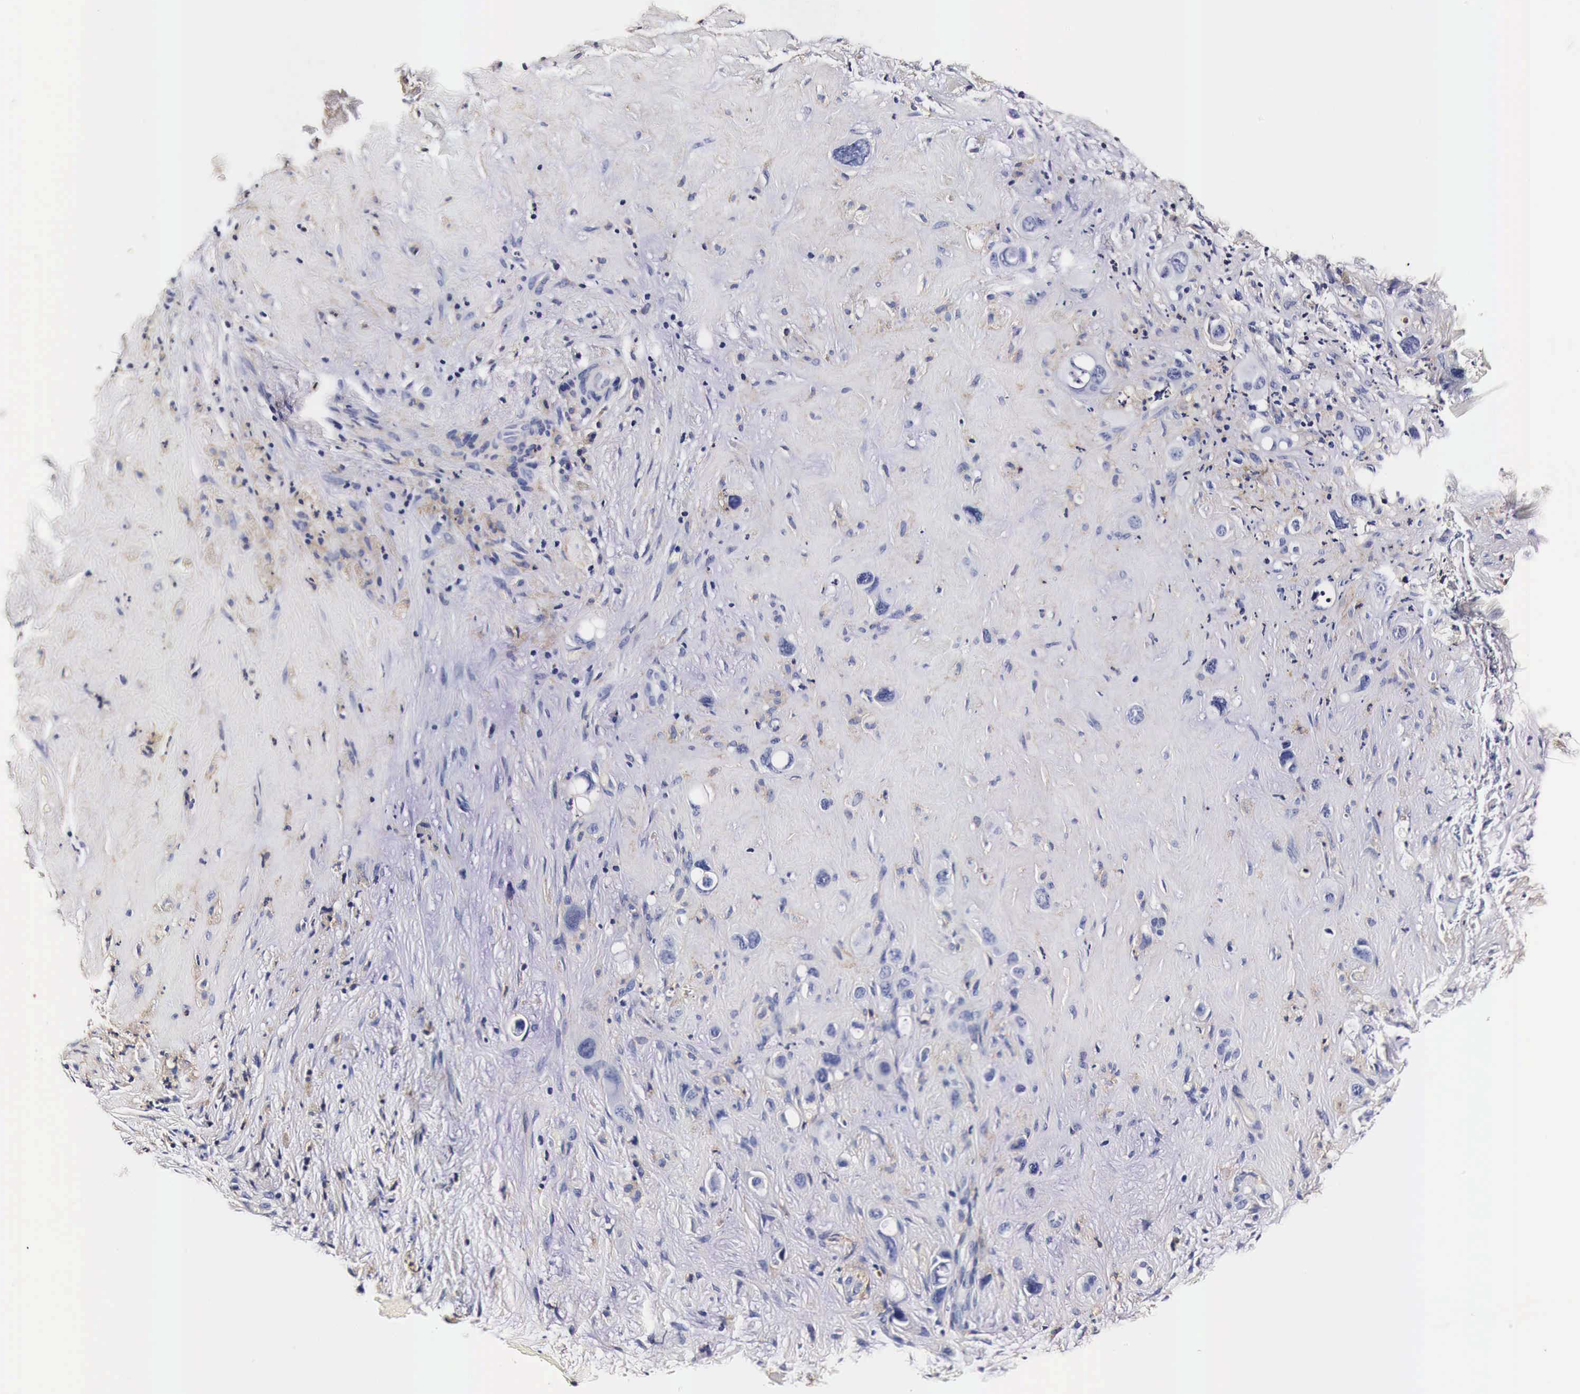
{"staining": {"intensity": "negative", "quantity": "none", "location": "none"}, "tissue": "liver cancer", "cell_type": "Tumor cells", "image_type": "cancer", "snomed": [{"axis": "morphology", "description": "Cholangiocarcinoma"}, {"axis": "topography", "description": "Liver"}], "caption": "The photomicrograph shows no staining of tumor cells in liver cholangiocarcinoma.", "gene": "RP2", "patient": {"sex": "female", "age": 79}}